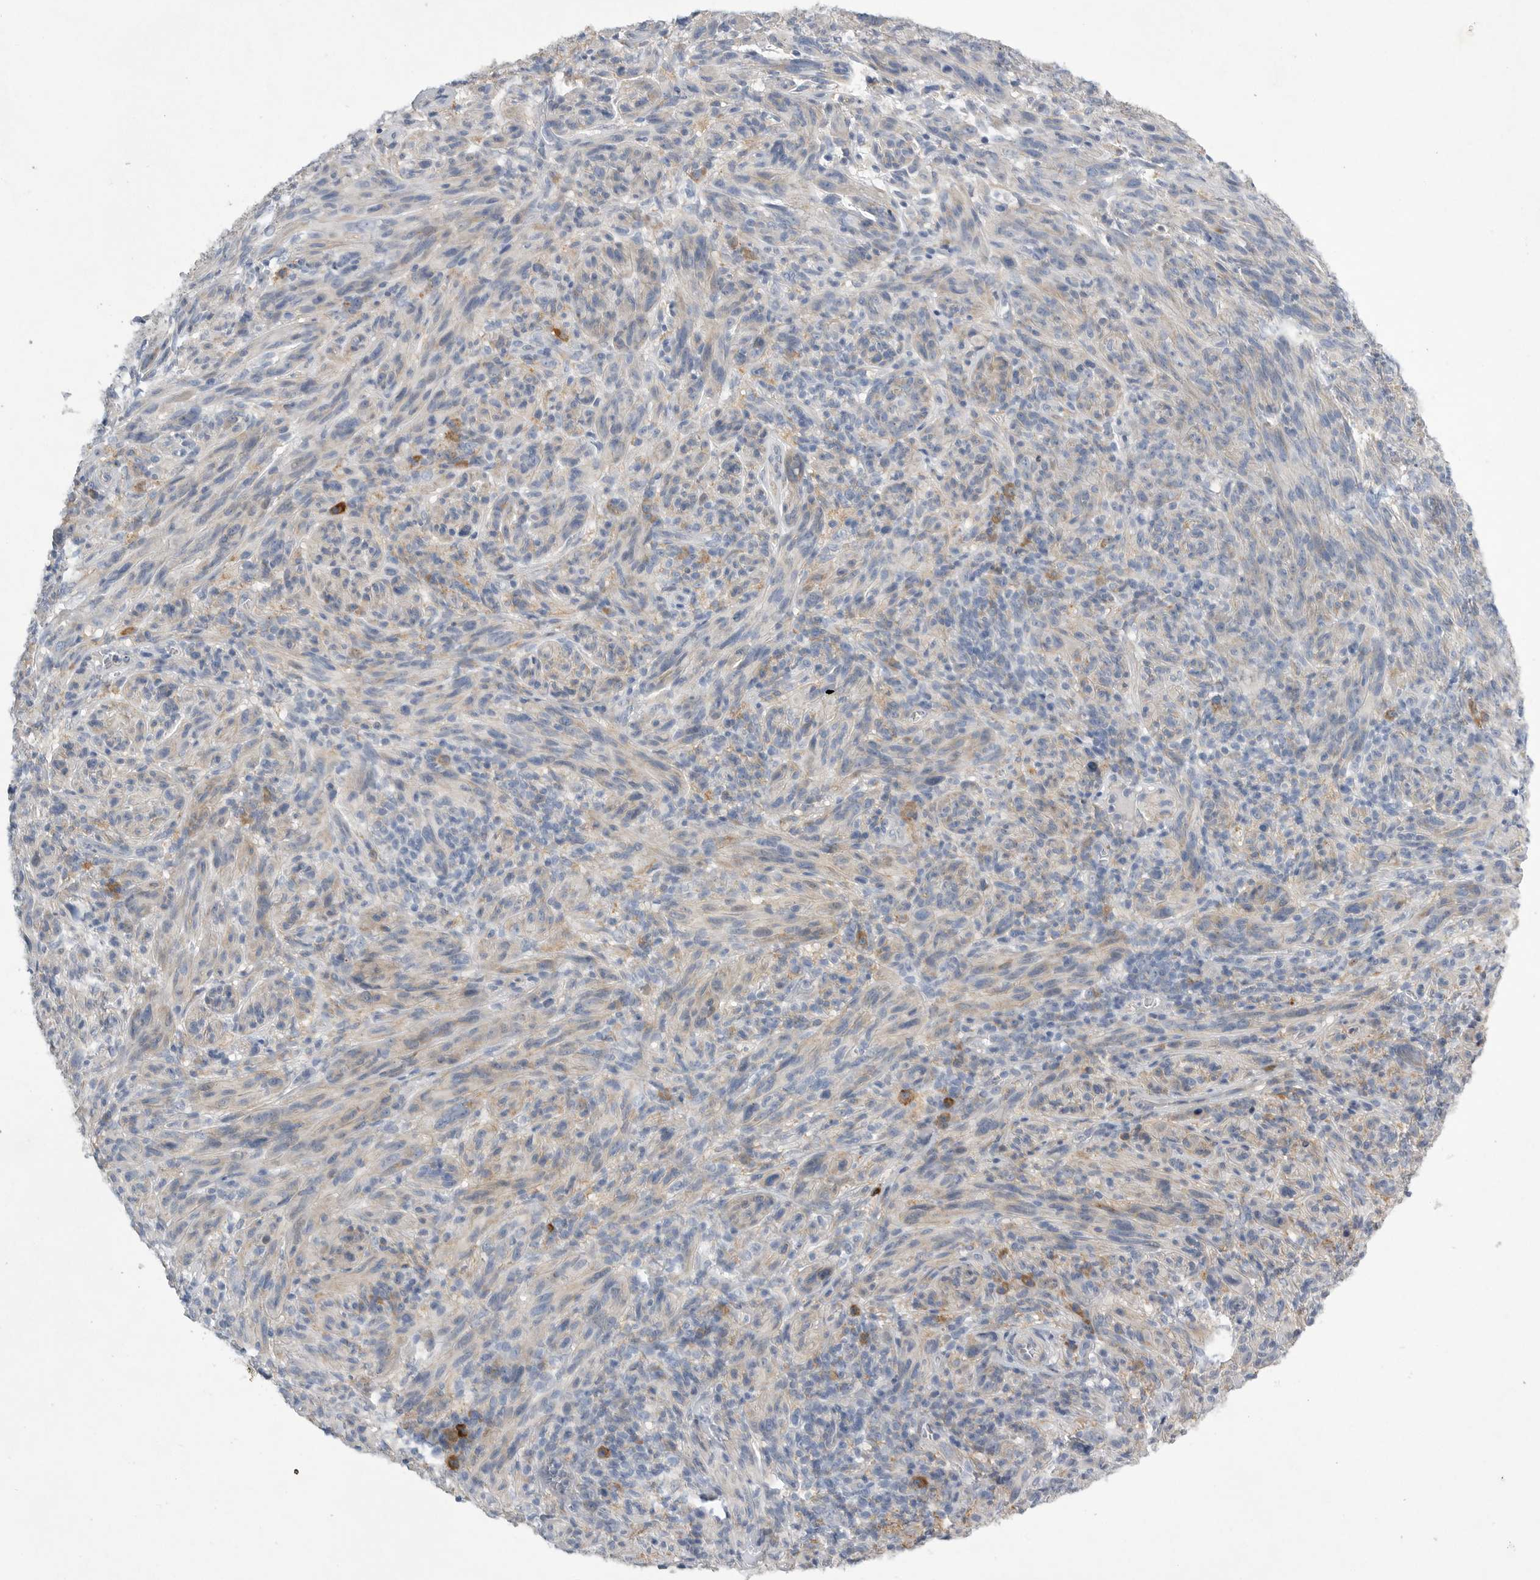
{"staining": {"intensity": "negative", "quantity": "none", "location": "none"}, "tissue": "melanoma", "cell_type": "Tumor cells", "image_type": "cancer", "snomed": [{"axis": "morphology", "description": "Malignant melanoma, NOS"}, {"axis": "topography", "description": "Skin of head"}], "caption": "This is an IHC histopathology image of human melanoma. There is no staining in tumor cells.", "gene": "EDEM3", "patient": {"sex": "male", "age": 96}}